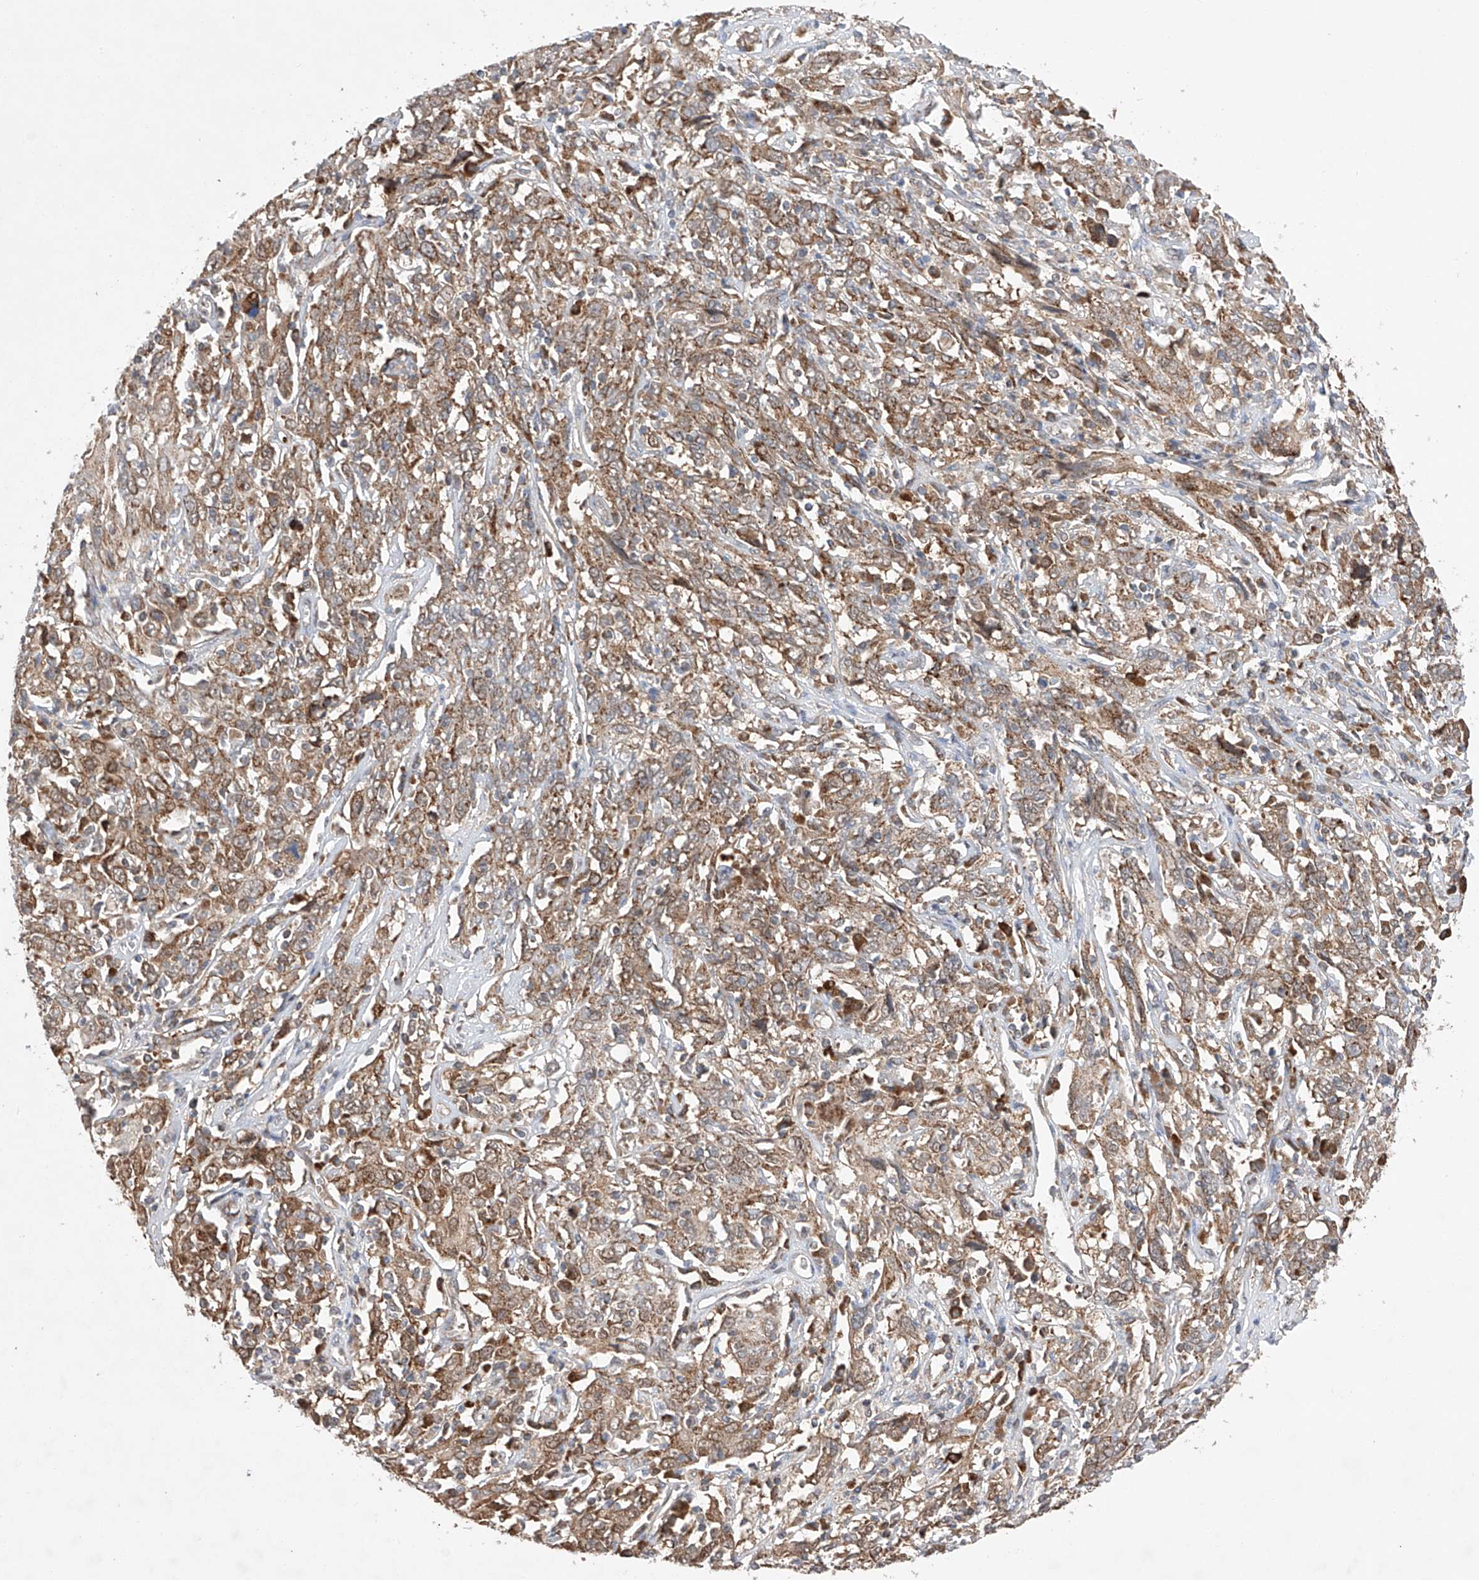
{"staining": {"intensity": "moderate", "quantity": ">75%", "location": "cytoplasmic/membranous"}, "tissue": "cervical cancer", "cell_type": "Tumor cells", "image_type": "cancer", "snomed": [{"axis": "morphology", "description": "Squamous cell carcinoma, NOS"}, {"axis": "topography", "description": "Cervix"}], "caption": "This histopathology image shows immunohistochemistry (IHC) staining of human cervical cancer (squamous cell carcinoma), with medium moderate cytoplasmic/membranous positivity in about >75% of tumor cells.", "gene": "SDHAF4", "patient": {"sex": "female", "age": 46}}